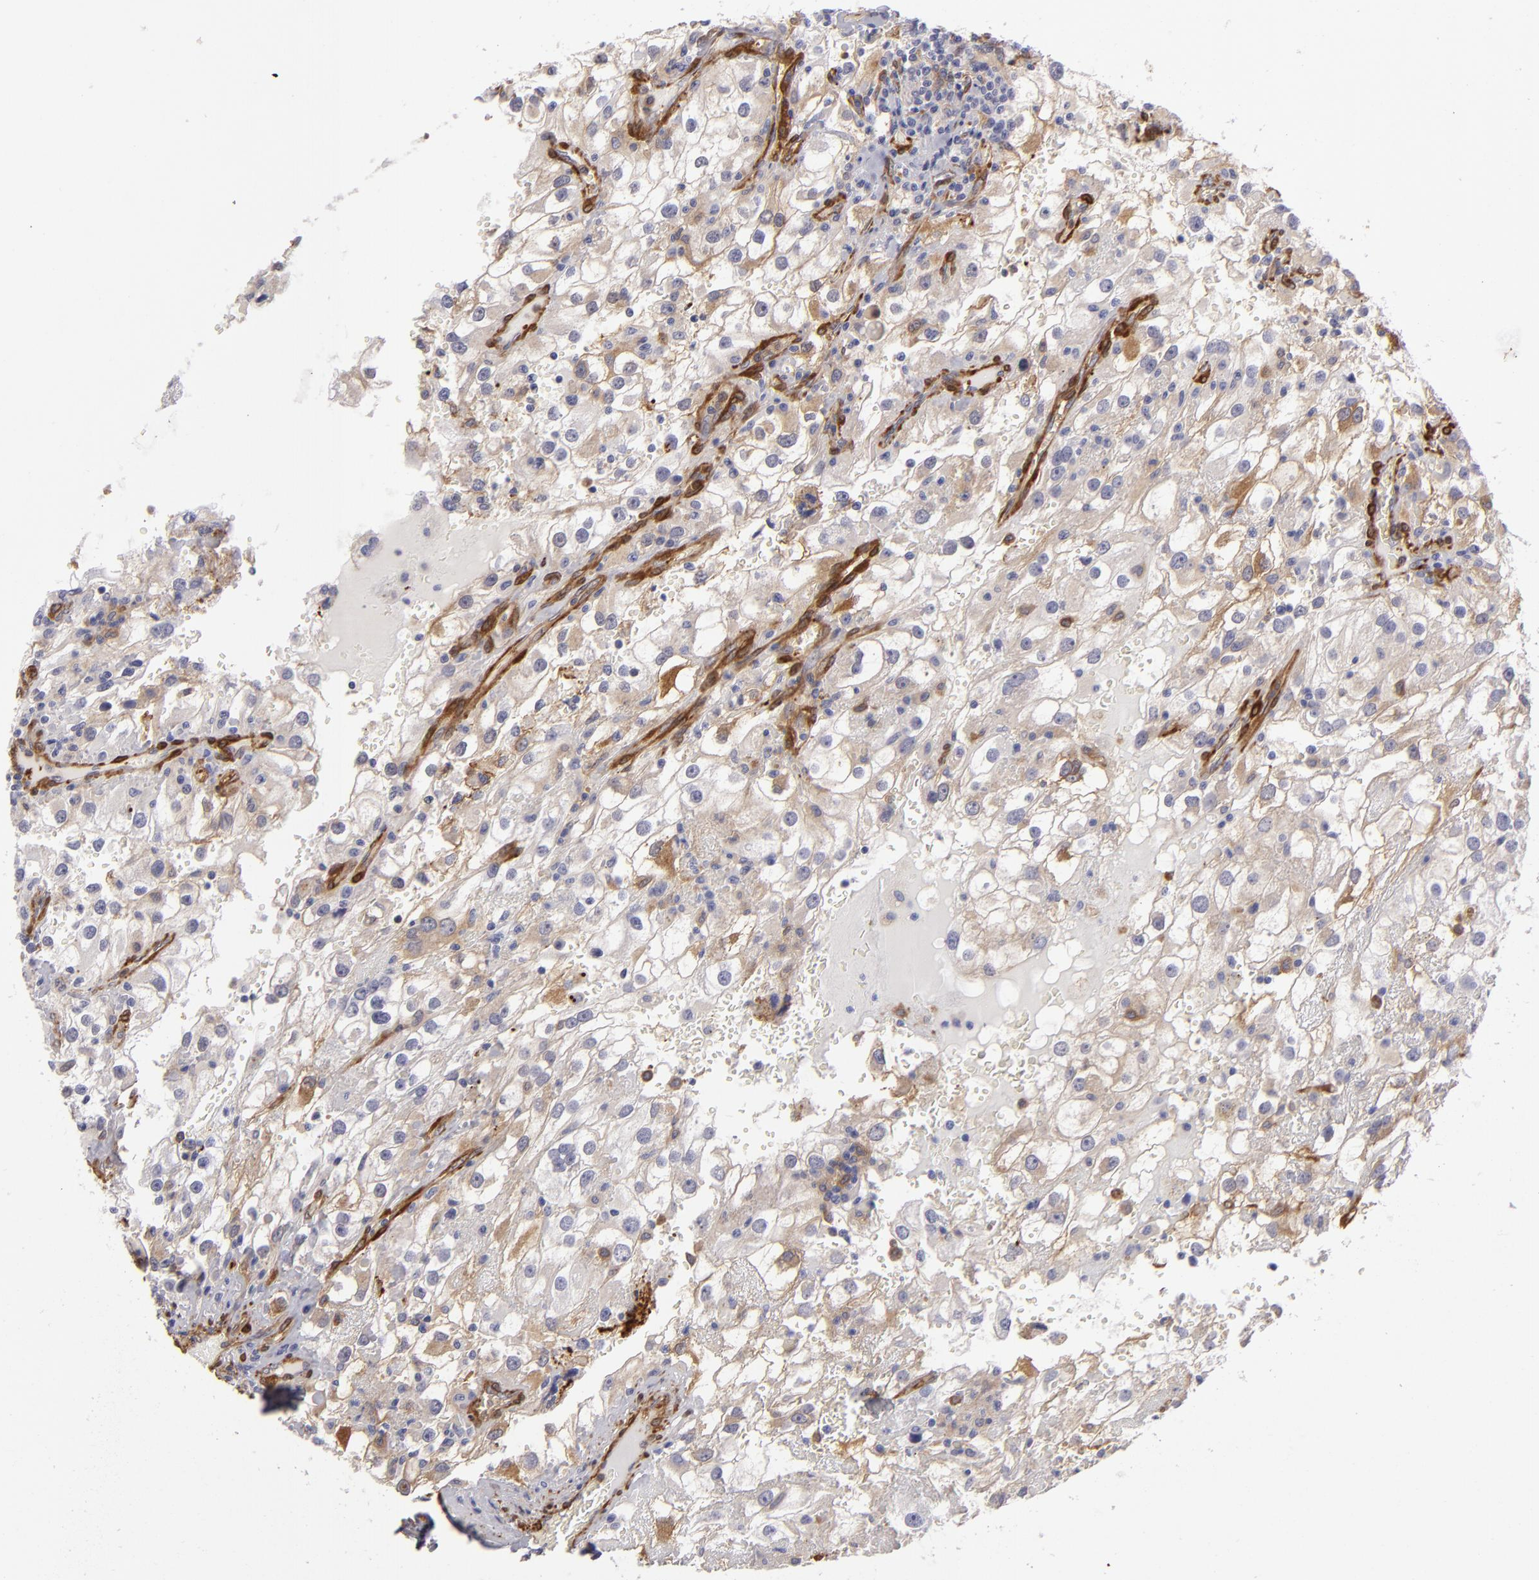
{"staining": {"intensity": "weak", "quantity": "25%-75%", "location": "cytoplasmic/membranous"}, "tissue": "renal cancer", "cell_type": "Tumor cells", "image_type": "cancer", "snomed": [{"axis": "morphology", "description": "Adenocarcinoma, NOS"}, {"axis": "topography", "description": "Kidney"}], "caption": "The photomicrograph exhibits immunohistochemical staining of renal adenocarcinoma. There is weak cytoplasmic/membranous positivity is present in about 25%-75% of tumor cells.", "gene": "VCL", "patient": {"sex": "female", "age": 52}}